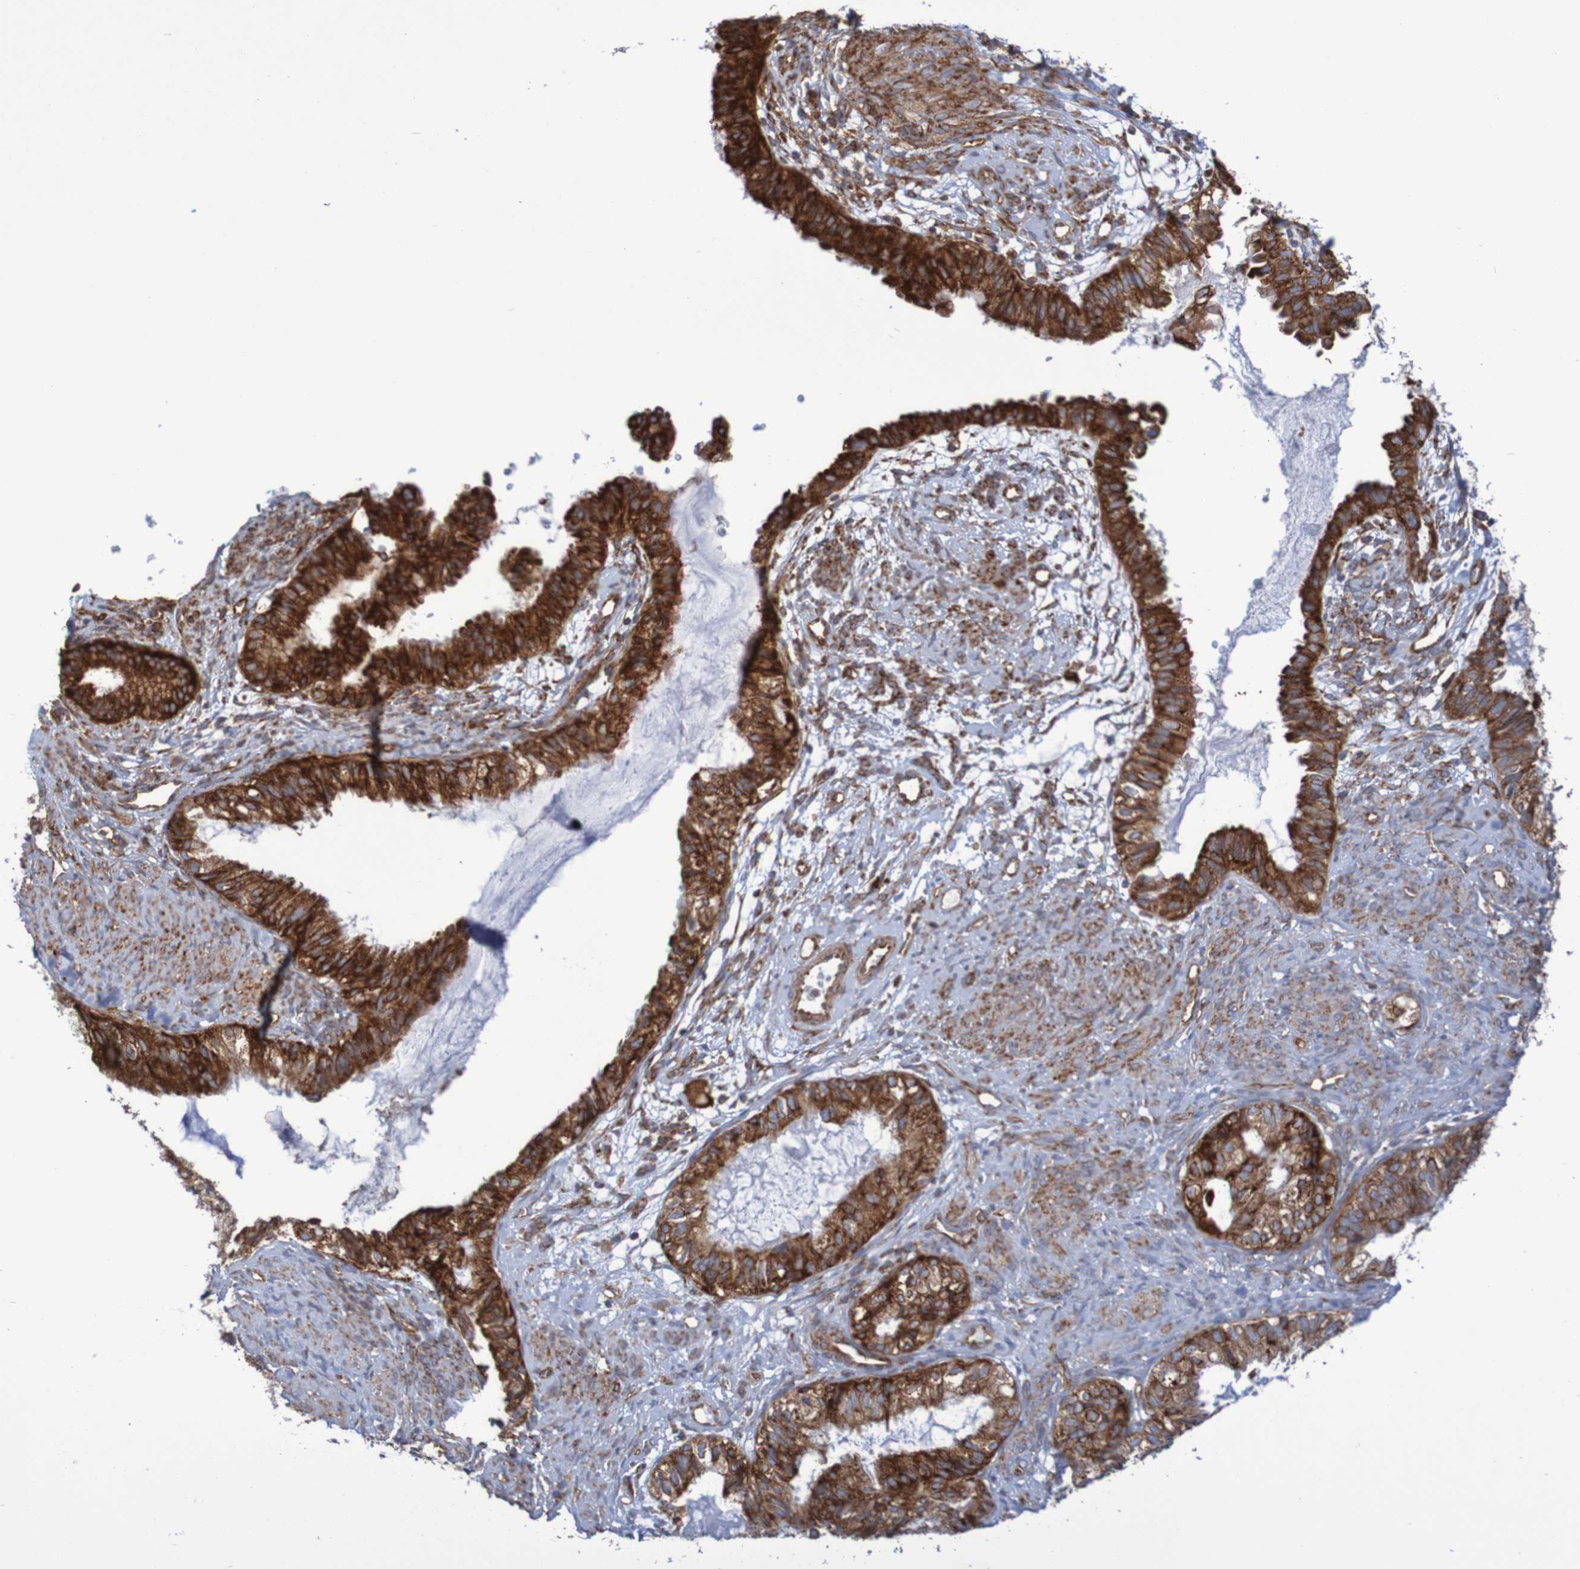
{"staining": {"intensity": "strong", "quantity": ">75%", "location": "cytoplasmic/membranous"}, "tissue": "cervical cancer", "cell_type": "Tumor cells", "image_type": "cancer", "snomed": [{"axis": "morphology", "description": "Normal tissue, NOS"}, {"axis": "morphology", "description": "Adenocarcinoma, NOS"}, {"axis": "topography", "description": "Cervix"}, {"axis": "topography", "description": "Endometrium"}], "caption": "Immunohistochemical staining of human cervical cancer shows high levels of strong cytoplasmic/membranous expression in approximately >75% of tumor cells.", "gene": "FXR2", "patient": {"sex": "female", "age": 86}}